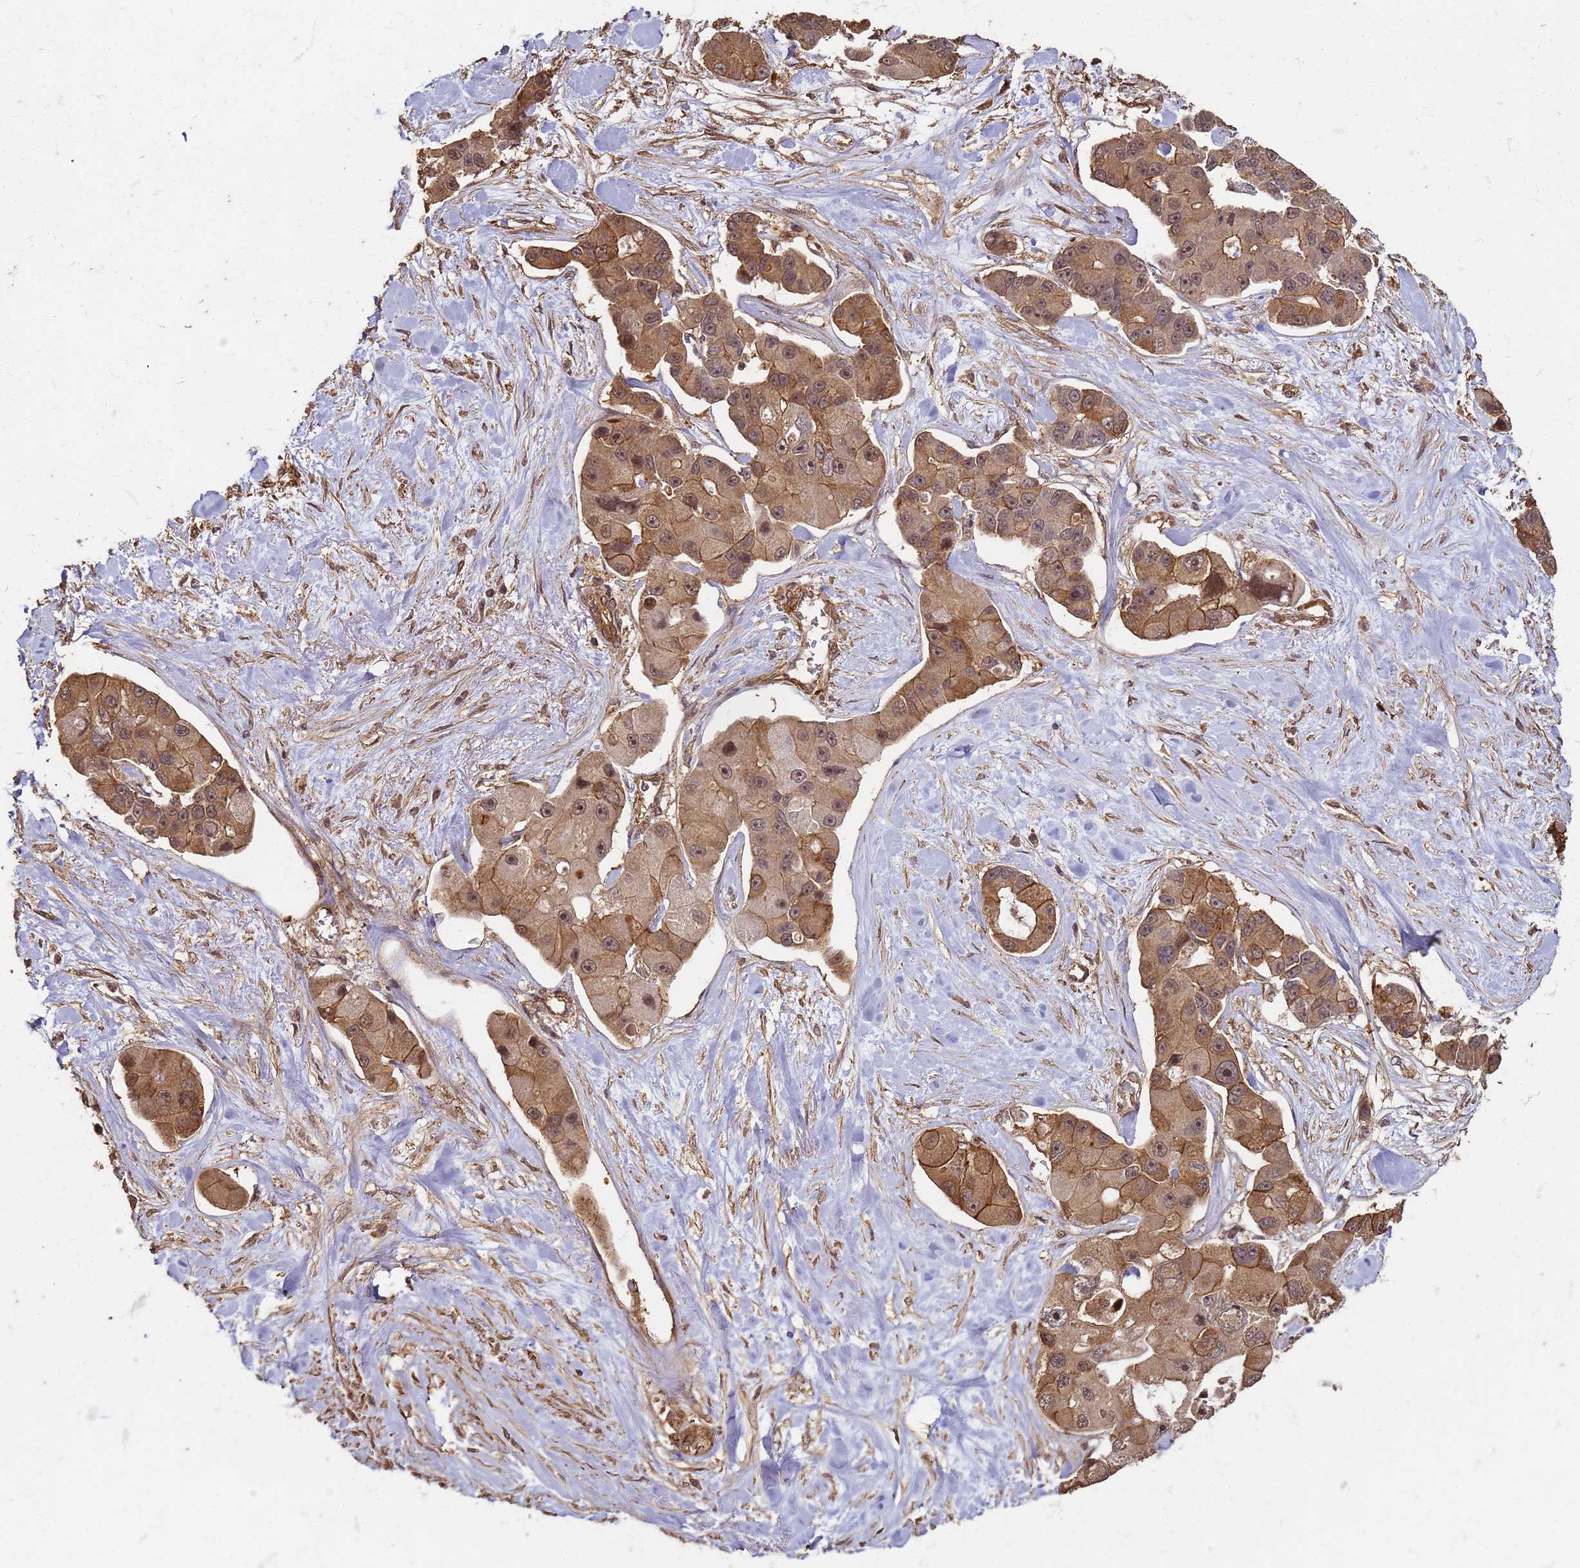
{"staining": {"intensity": "moderate", "quantity": ">75%", "location": "cytoplasmic/membranous,nuclear"}, "tissue": "lung cancer", "cell_type": "Tumor cells", "image_type": "cancer", "snomed": [{"axis": "morphology", "description": "Adenocarcinoma, NOS"}, {"axis": "topography", "description": "Lung"}], "caption": "IHC (DAB) staining of human adenocarcinoma (lung) exhibits moderate cytoplasmic/membranous and nuclear protein expression in about >75% of tumor cells.", "gene": "KIF26A", "patient": {"sex": "female", "age": 54}}